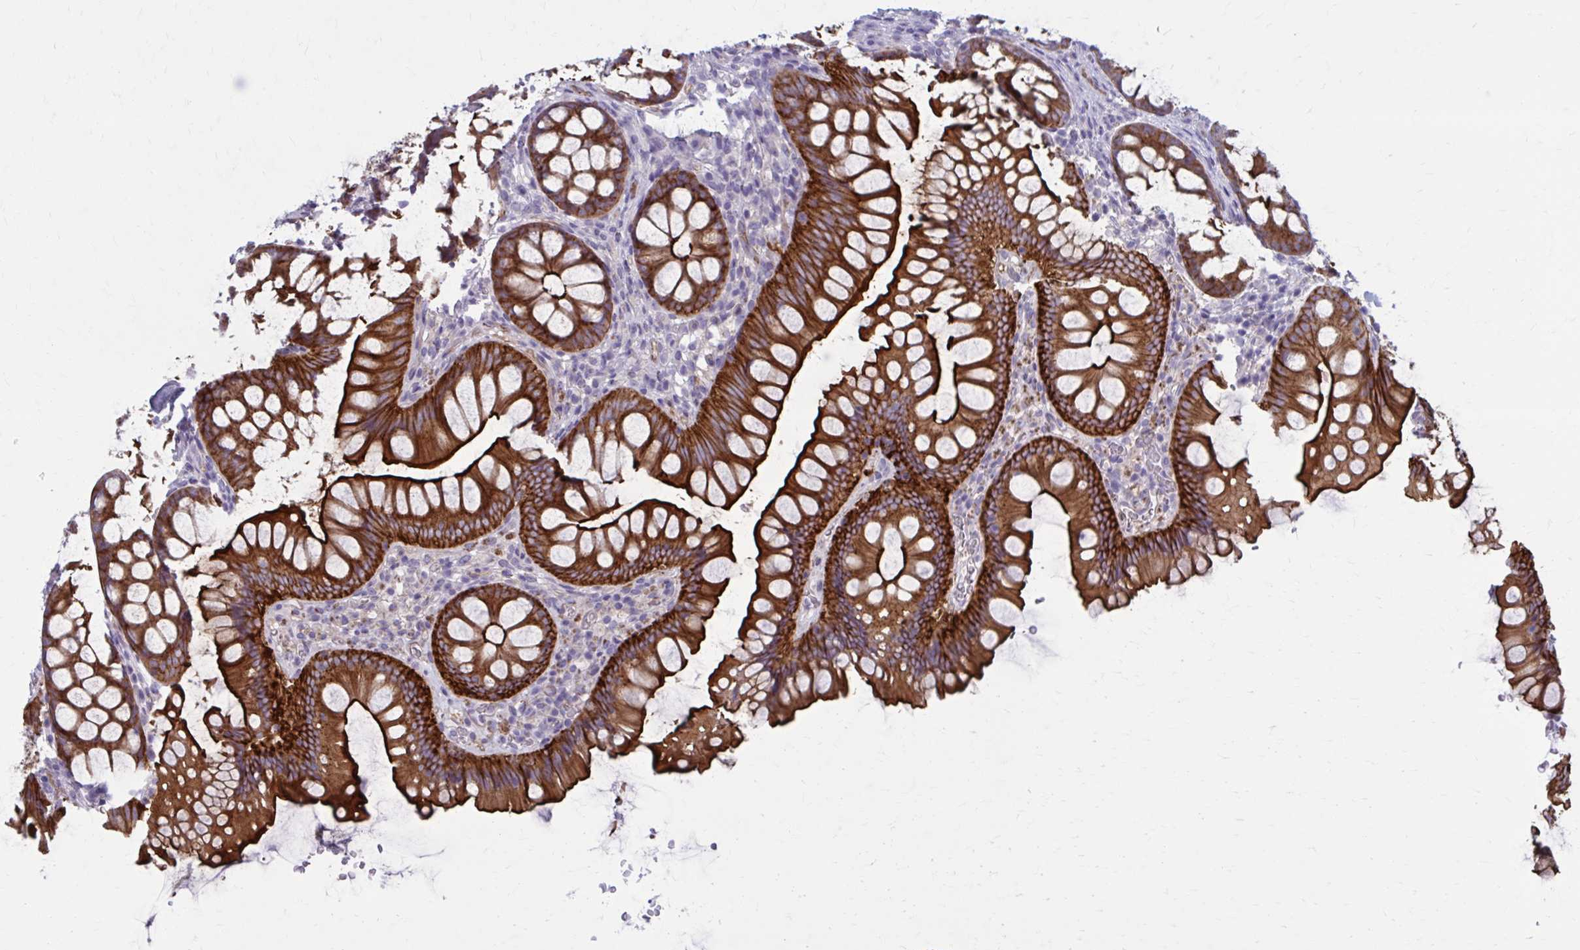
{"staining": {"intensity": "moderate", "quantity": "25%-75%", "location": "cytoplasmic/membranous"}, "tissue": "colon", "cell_type": "Endothelial cells", "image_type": "normal", "snomed": [{"axis": "morphology", "description": "Normal tissue, NOS"}, {"axis": "morphology", "description": "Adenoma, NOS"}, {"axis": "topography", "description": "Soft tissue"}, {"axis": "topography", "description": "Colon"}], "caption": "Immunohistochemical staining of unremarkable colon shows medium levels of moderate cytoplasmic/membranous staining in about 25%-75% of endothelial cells.", "gene": "ZDHHC7", "patient": {"sex": "male", "age": 47}}